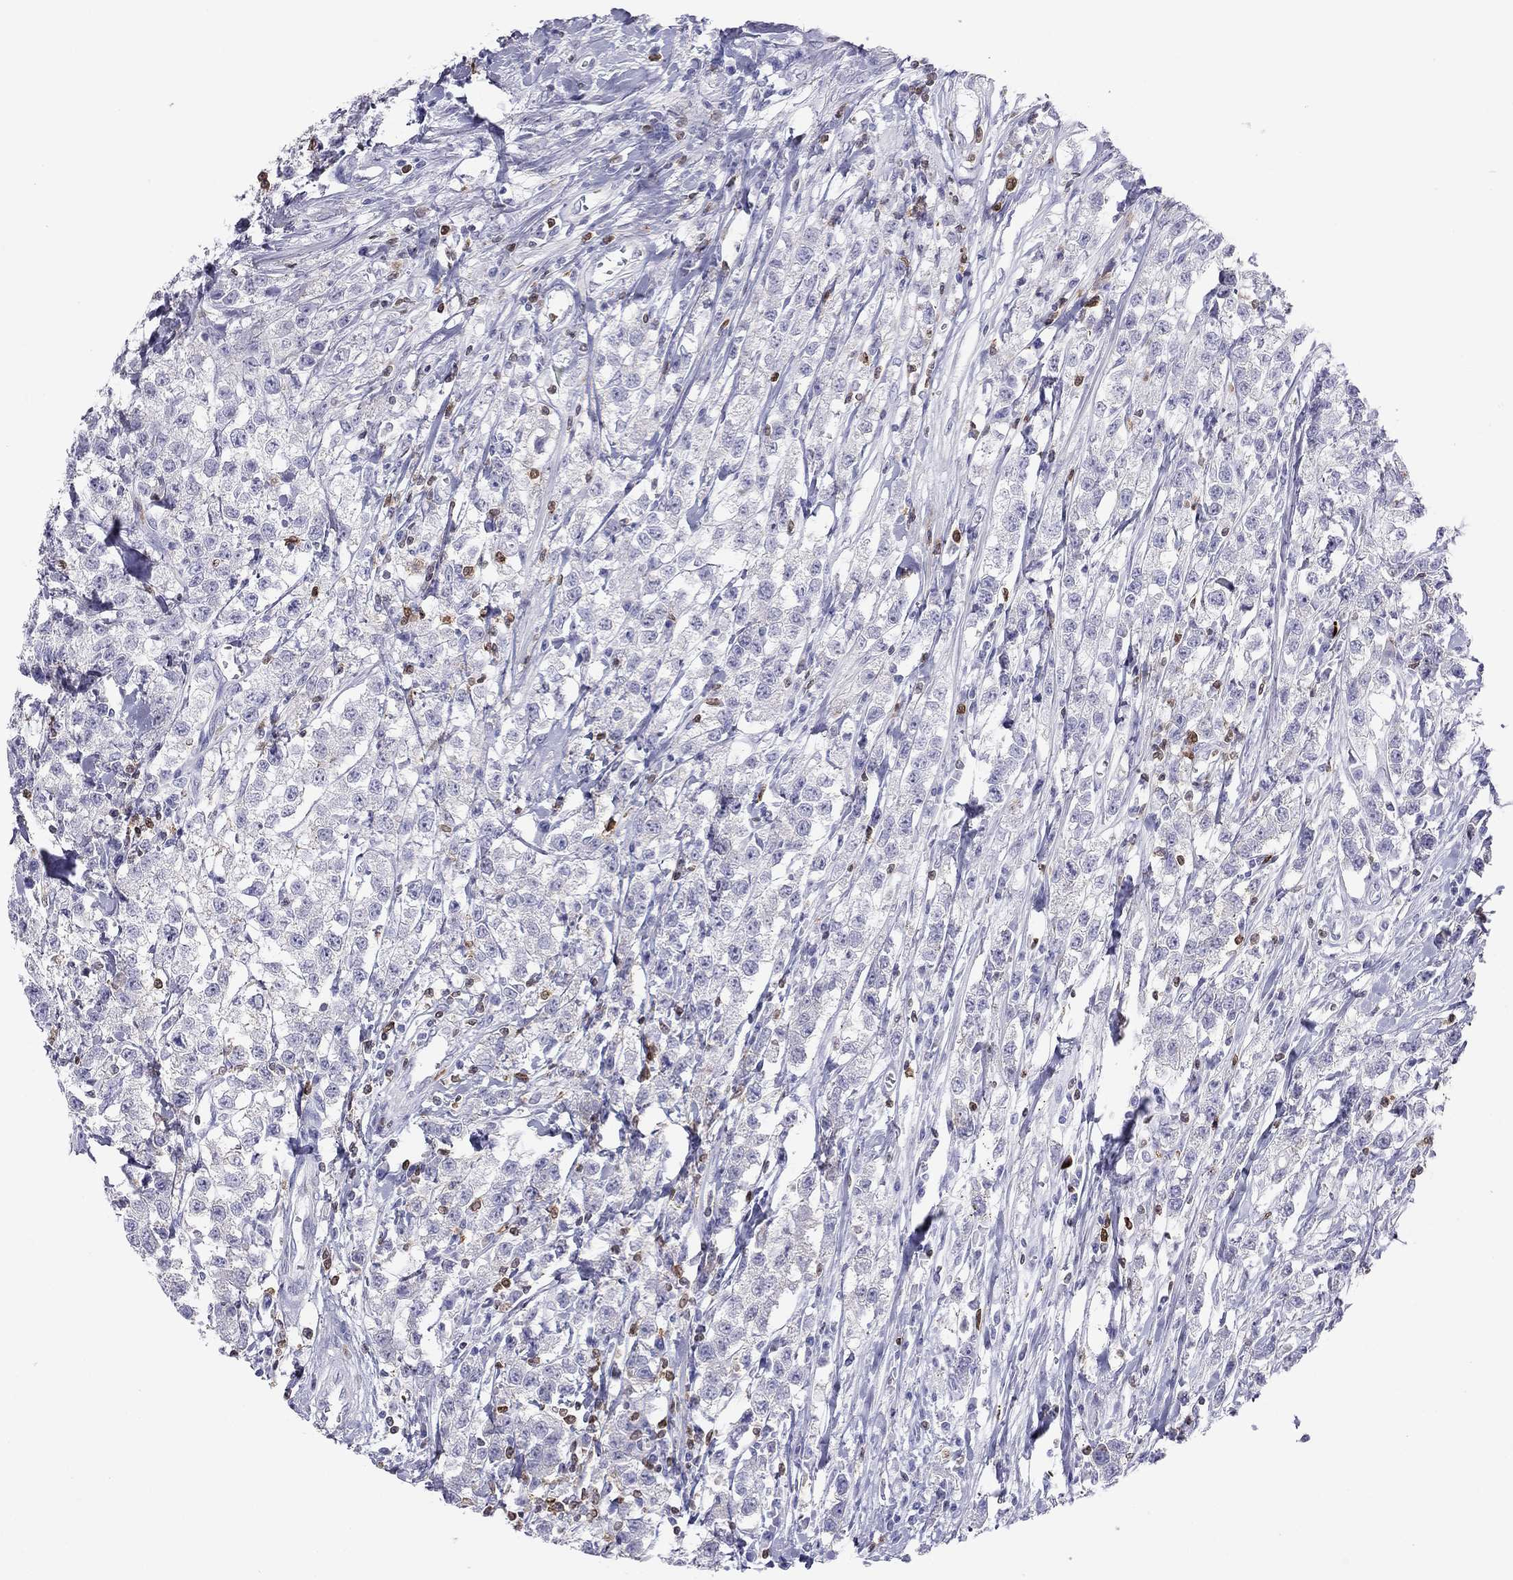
{"staining": {"intensity": "negative", "quantity": "none", "location": "none"}, "tissue": "testis cancer", "cell_type": "Tumor cells", "image_type": "cancer", "snomed": [{"axis": "morphology", "description": "Seminoma, NOS"}, {"axis": "topography", "description": "Testis"}], "caption": "The micrograph displays no staining of tumor cells in testis cancer (seminoma). Nuclei are stained in blue.", "gene": "SH2D2A", "patient": {"sex": "male", "age": 59}}